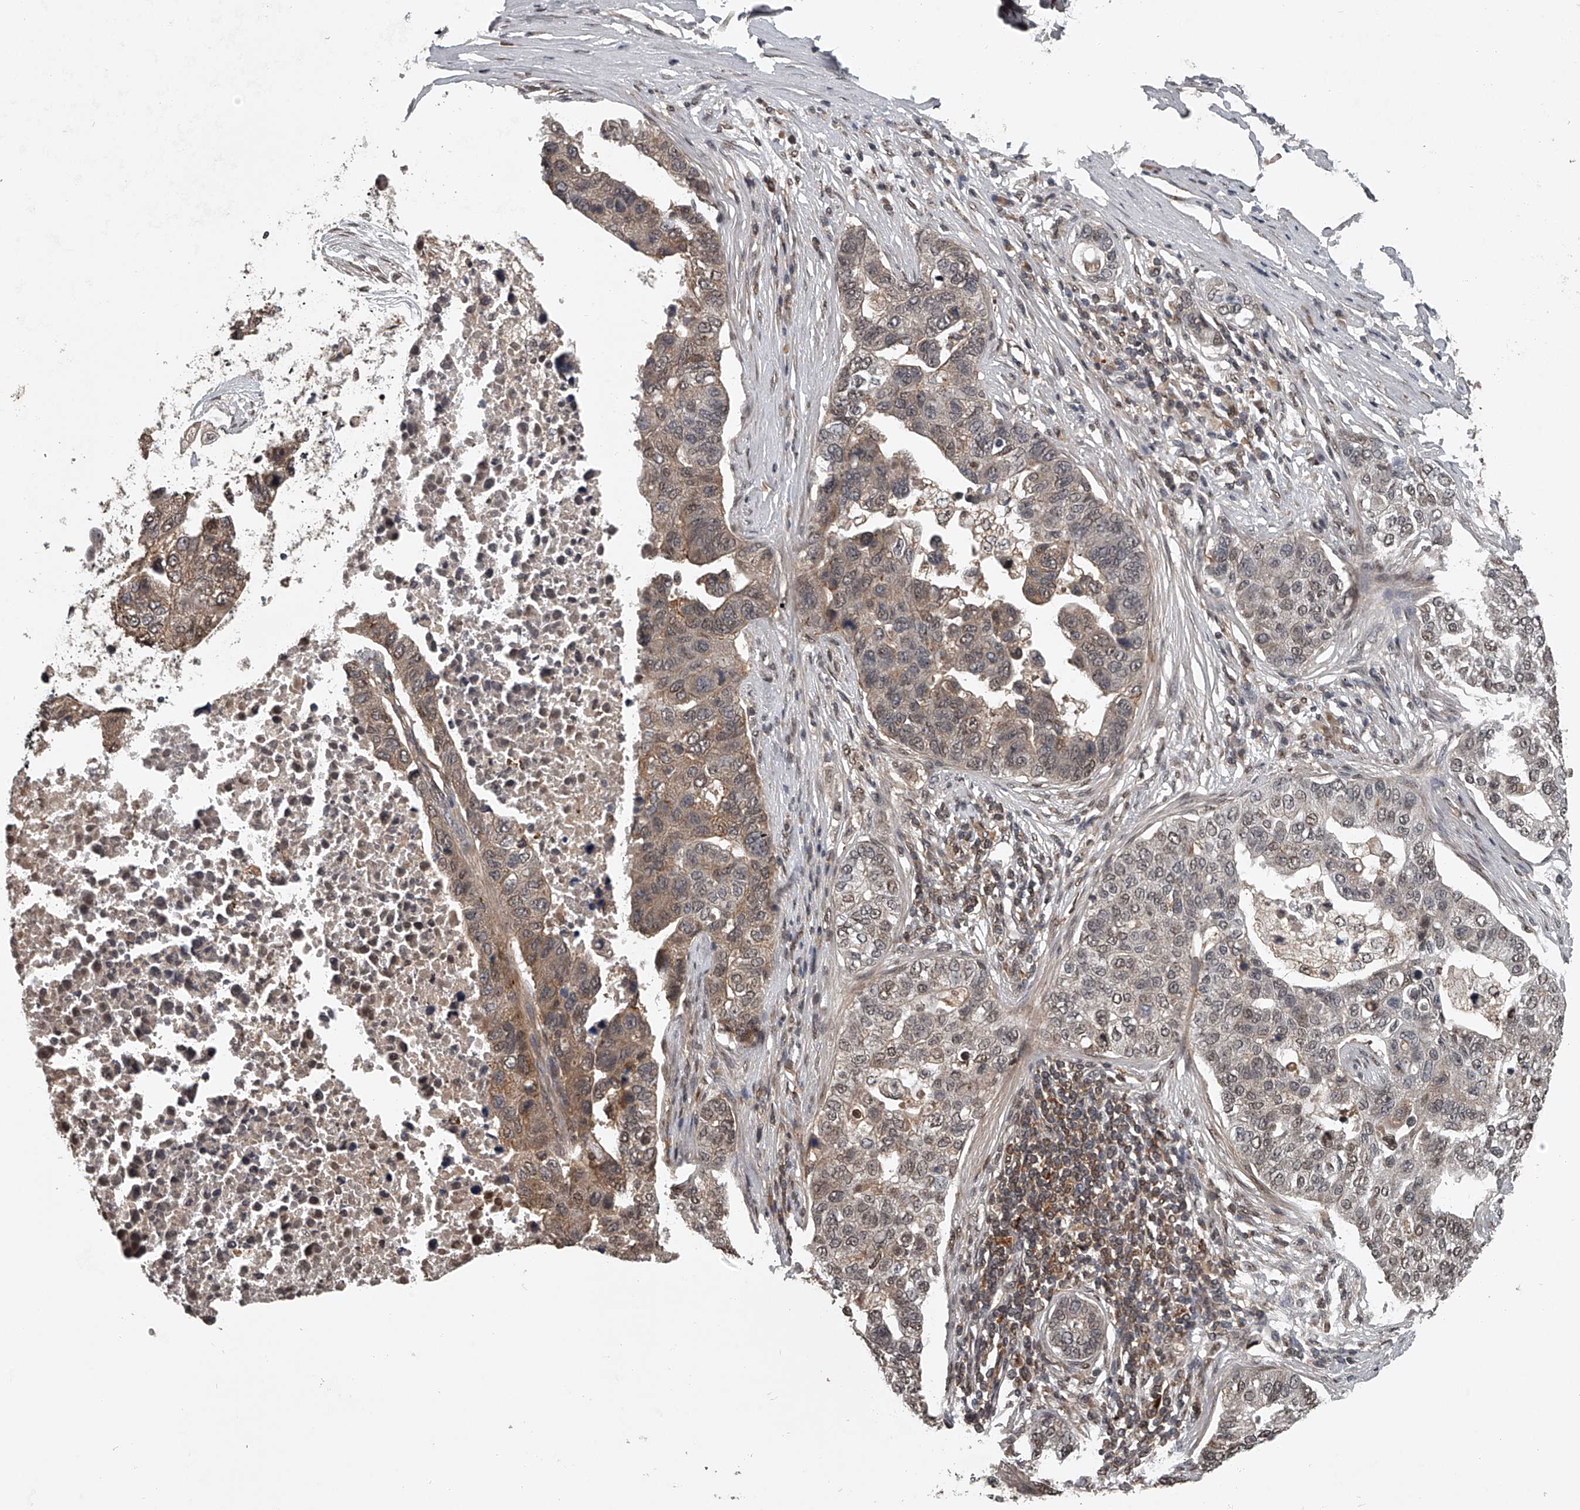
{"staining": {"intensity": "moderate", "quantity": ">75%", "location": "cytoplasmic/membranous,nuclear"}, "tissue": "pancreatic cancer", "cell_type": "Tumor cells", "image_type": "cancer", "snomed": [{"axis": "morphology", "description": "Adenocarcinoma, NOS"}, {"axis": "topography", "description": "Pancreas"}], "caption": "Protein staining of adenocarcinoma (pancreatic) tissue reveals moderate cytoplasmic/membranous and nuclear positivity in approximately >75% of tumor cells. (DAB IHC, brown staining for protein, blue staining for nuclei).", "gene": "PLEKHG1", "patient": {"sex": "female", "age": 61}}